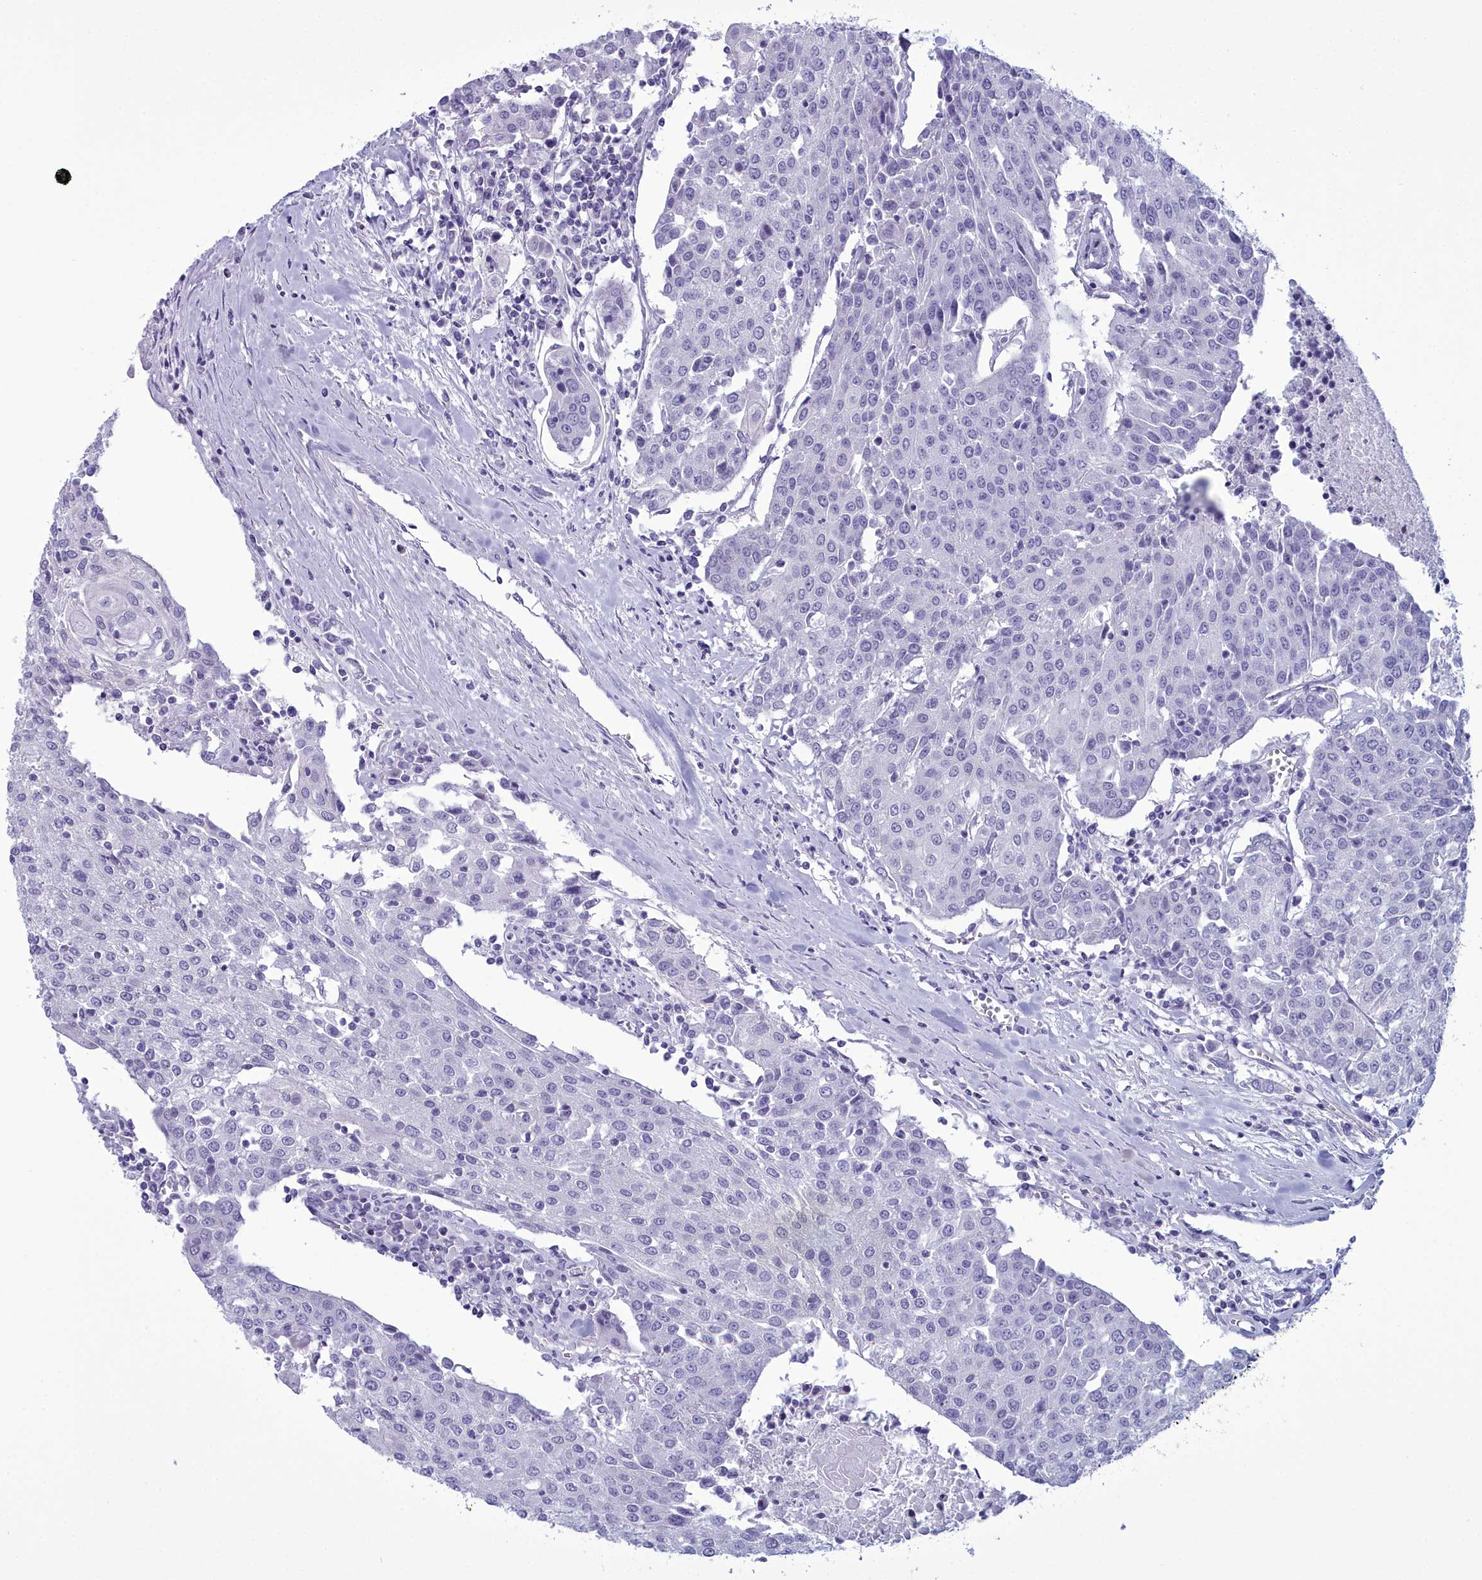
{"staining": {"intensity": "negative", "quantity": "none", "location": "none"}, "tissue": "urothelial cancer", "cell_type": "Tumor cells", "image_type": "cancer", "snomed": [{"axis": "morphology", "description": "Urothelial carcinoma, High grade"}, {"axis": "topography", "description": "Urinary bladder"}], "caption": "Tumor cells show no significant protein positivity in high-grade urothelial carcinoma.", "gene": "MAP6", "patient": {"sex": "female", "age": 85}}